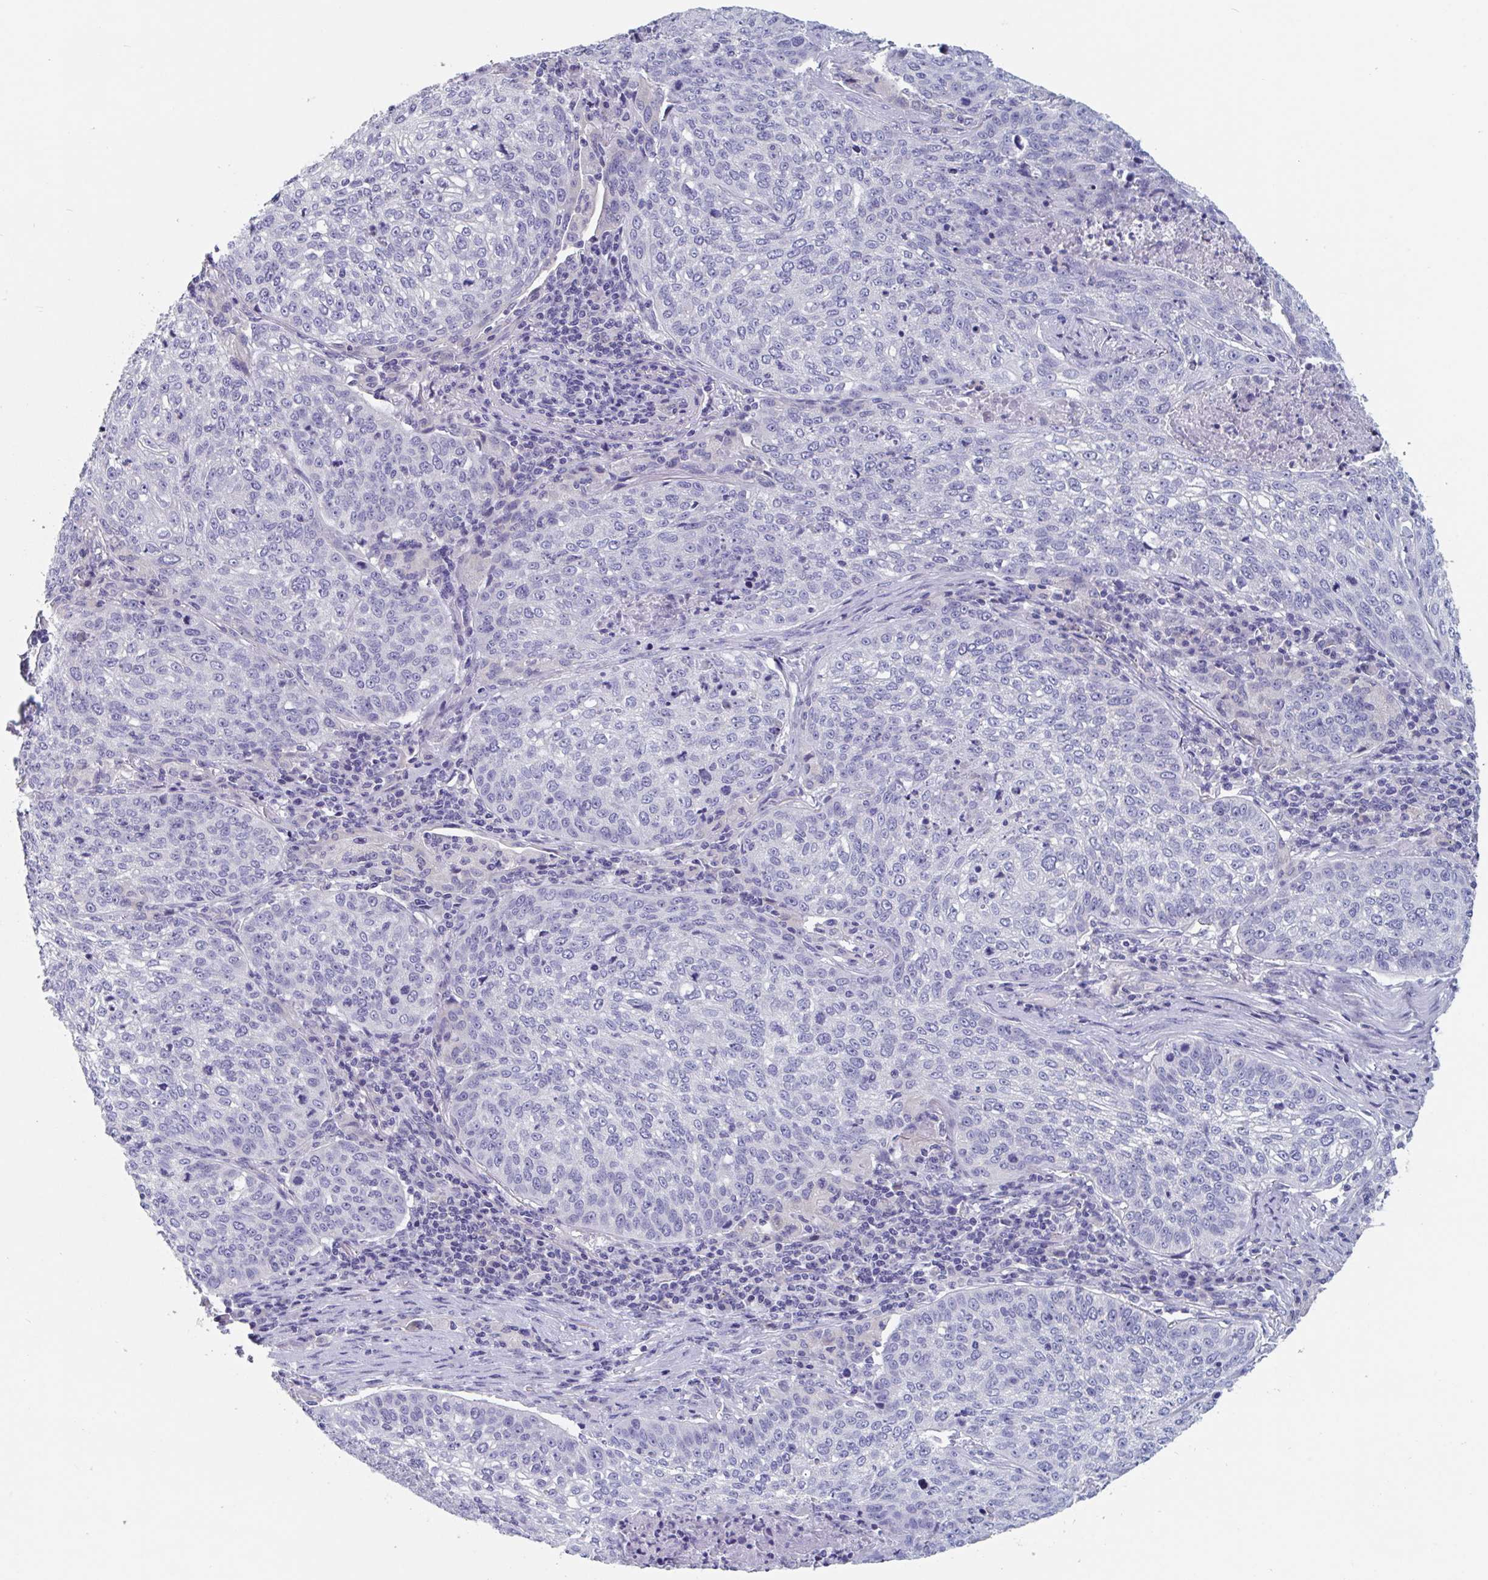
{"staining": {"intensity": "negative", "quantity": "none", "location": "none"}, "tissue": "lung cancer", "cell_type": "Tumor cells", "image_type": "cancer", "snomed": [{"axis": "morphology", "description": "Squamous cell carcinoma, NOS"}, {"axis": "topography", "description": "Lung"}], "caption": "Squamous cell carcinoma (lung) was stained to show a protein in brown. There is no significant expression in tumor cells. (Immunohistochemistry, brightfield microscopy, high magnification).", "gene": "ABHD16A", "patient": {"sex": "male", "age": 63}}